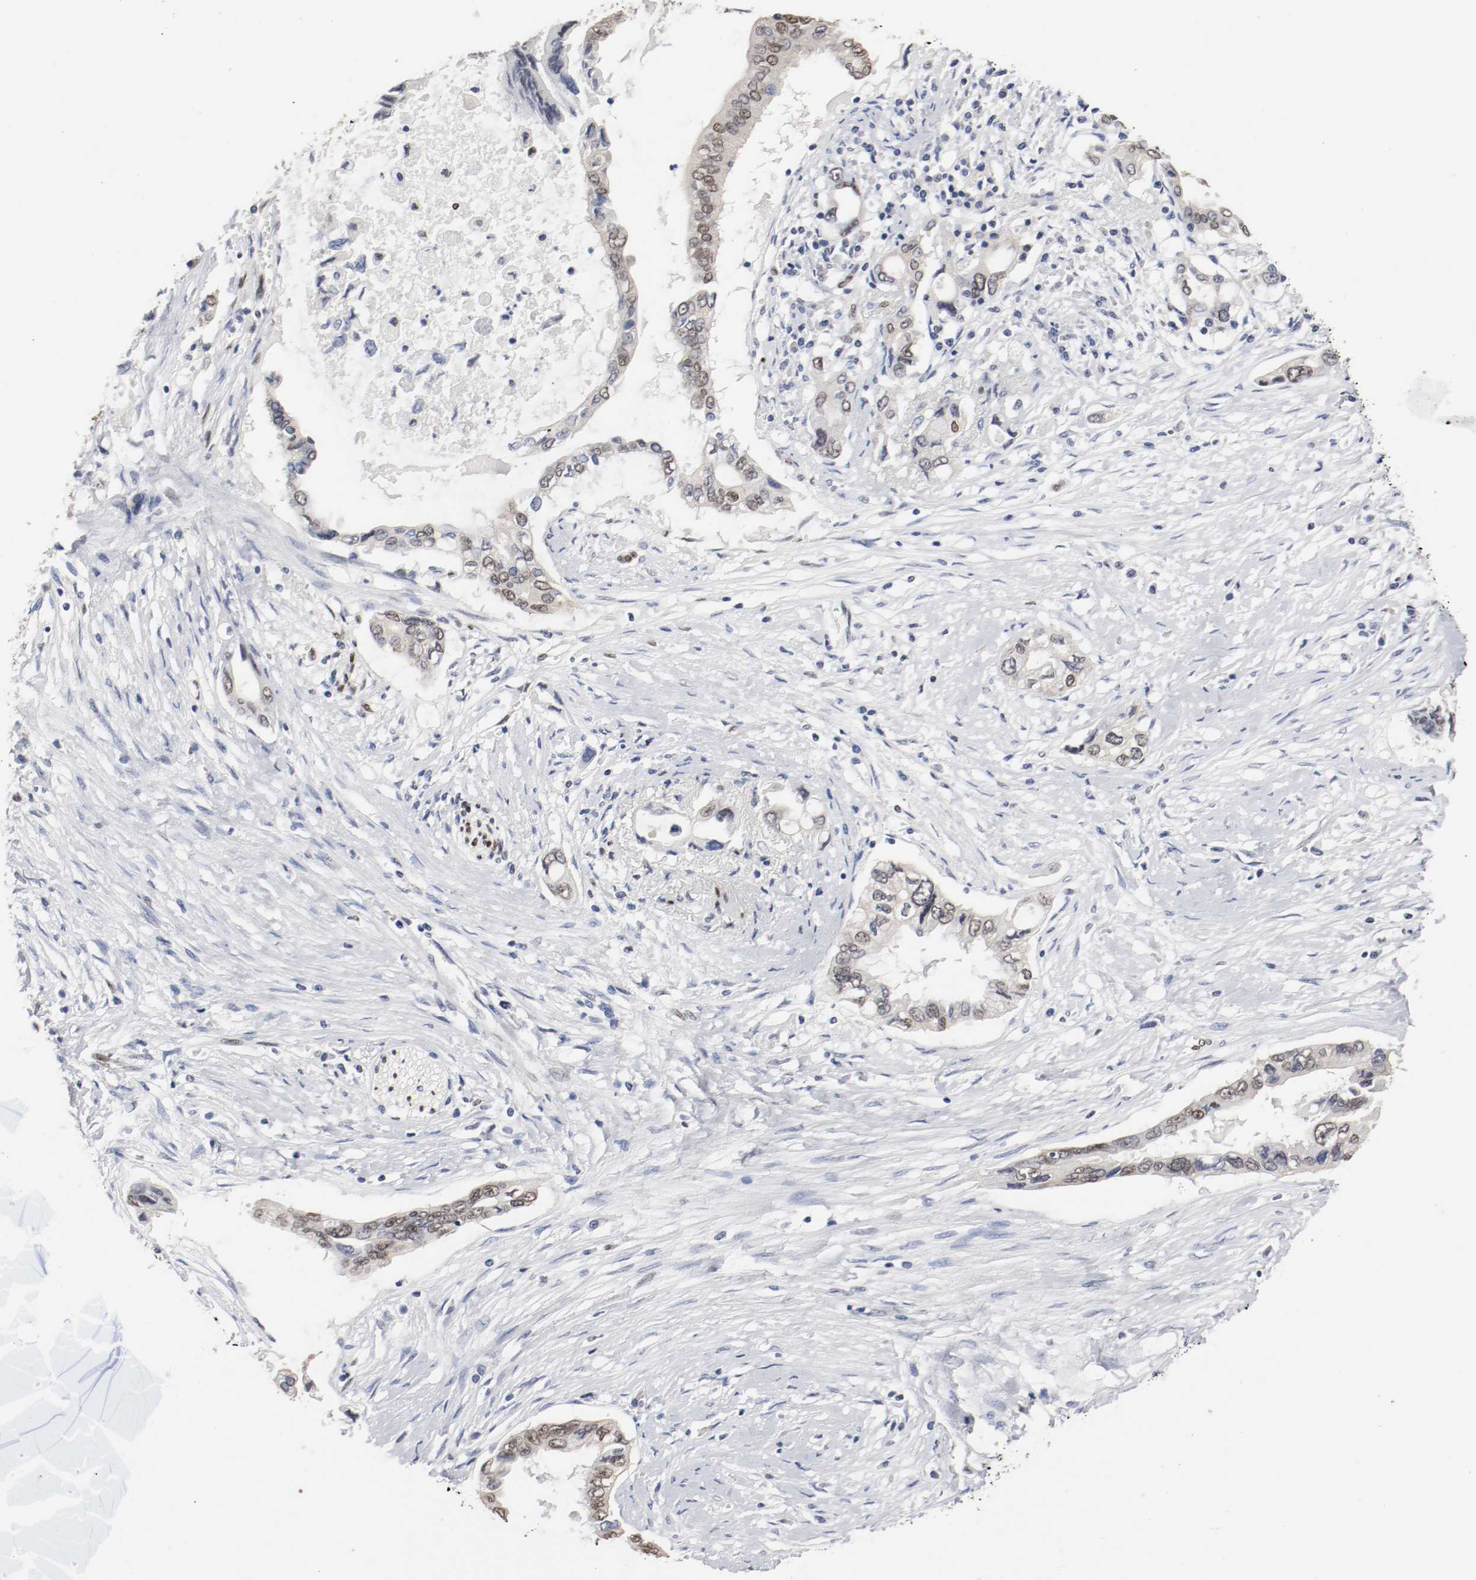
{"staining": {"intensity": "moderate", "quantity": ">75%", "location": "nuclear"}, "tissue": "pancreatic cancer", "cell_type": "Tumor cells", "image_type": "cancer", "snomed": [{"axis": "morphology", "description": "Adenocarcinoma, NOS"}, {"axis": "topography", "description": "Pancreas"}], "caption": "Brown immunohistochemical staining in adenocarcinoma (pancreatic) demonstrates moderate nuclear expression in about >75% of tumor cells. The staining is performed using DAB (3,3'-diaminobenzidine) brown chromogen to label protein expression. The nuclei are counter-stained blue using hematoxylin.", "gene": "FOSL2", "patient": {"sex": "female", "age": 57}}